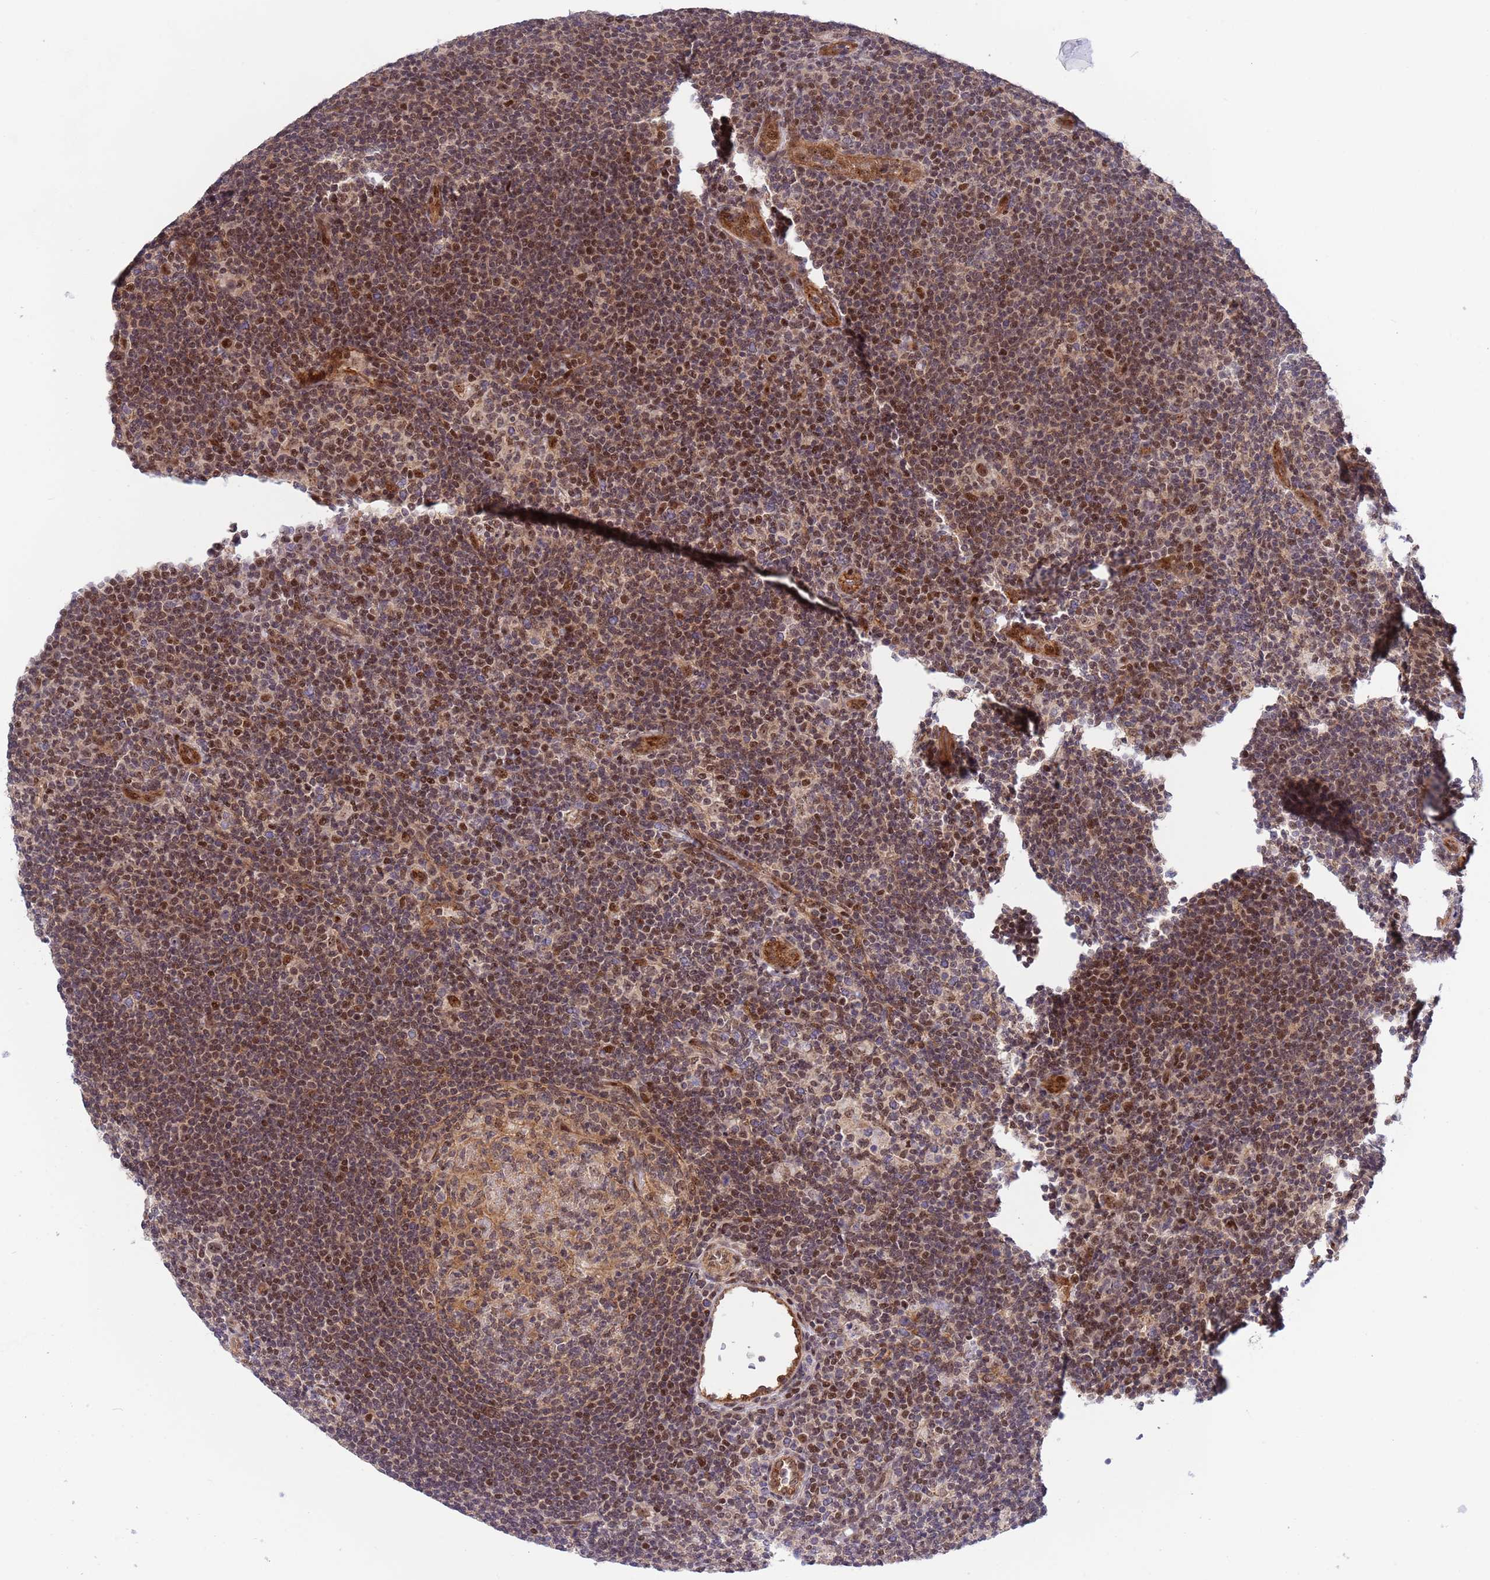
{"staining": {"intensity": "moderate", "quantity": ">75%", "location": "nuclear"}, "tissue": "lymphoma", "cell_type": "Tumor cells", "image_type": "cancer", "snomed": [{"axis": "morphology", "description": "Hodgkin's disease, NOS"}, {"axis": "topography", "description": "Lymph node"}], "caption": "A brown stain highlights moderate nuclear staining of a protein in human lymphoma tumor cells.", "gene": "TBX10", "patient": {"sex": "female", "age": 57}}